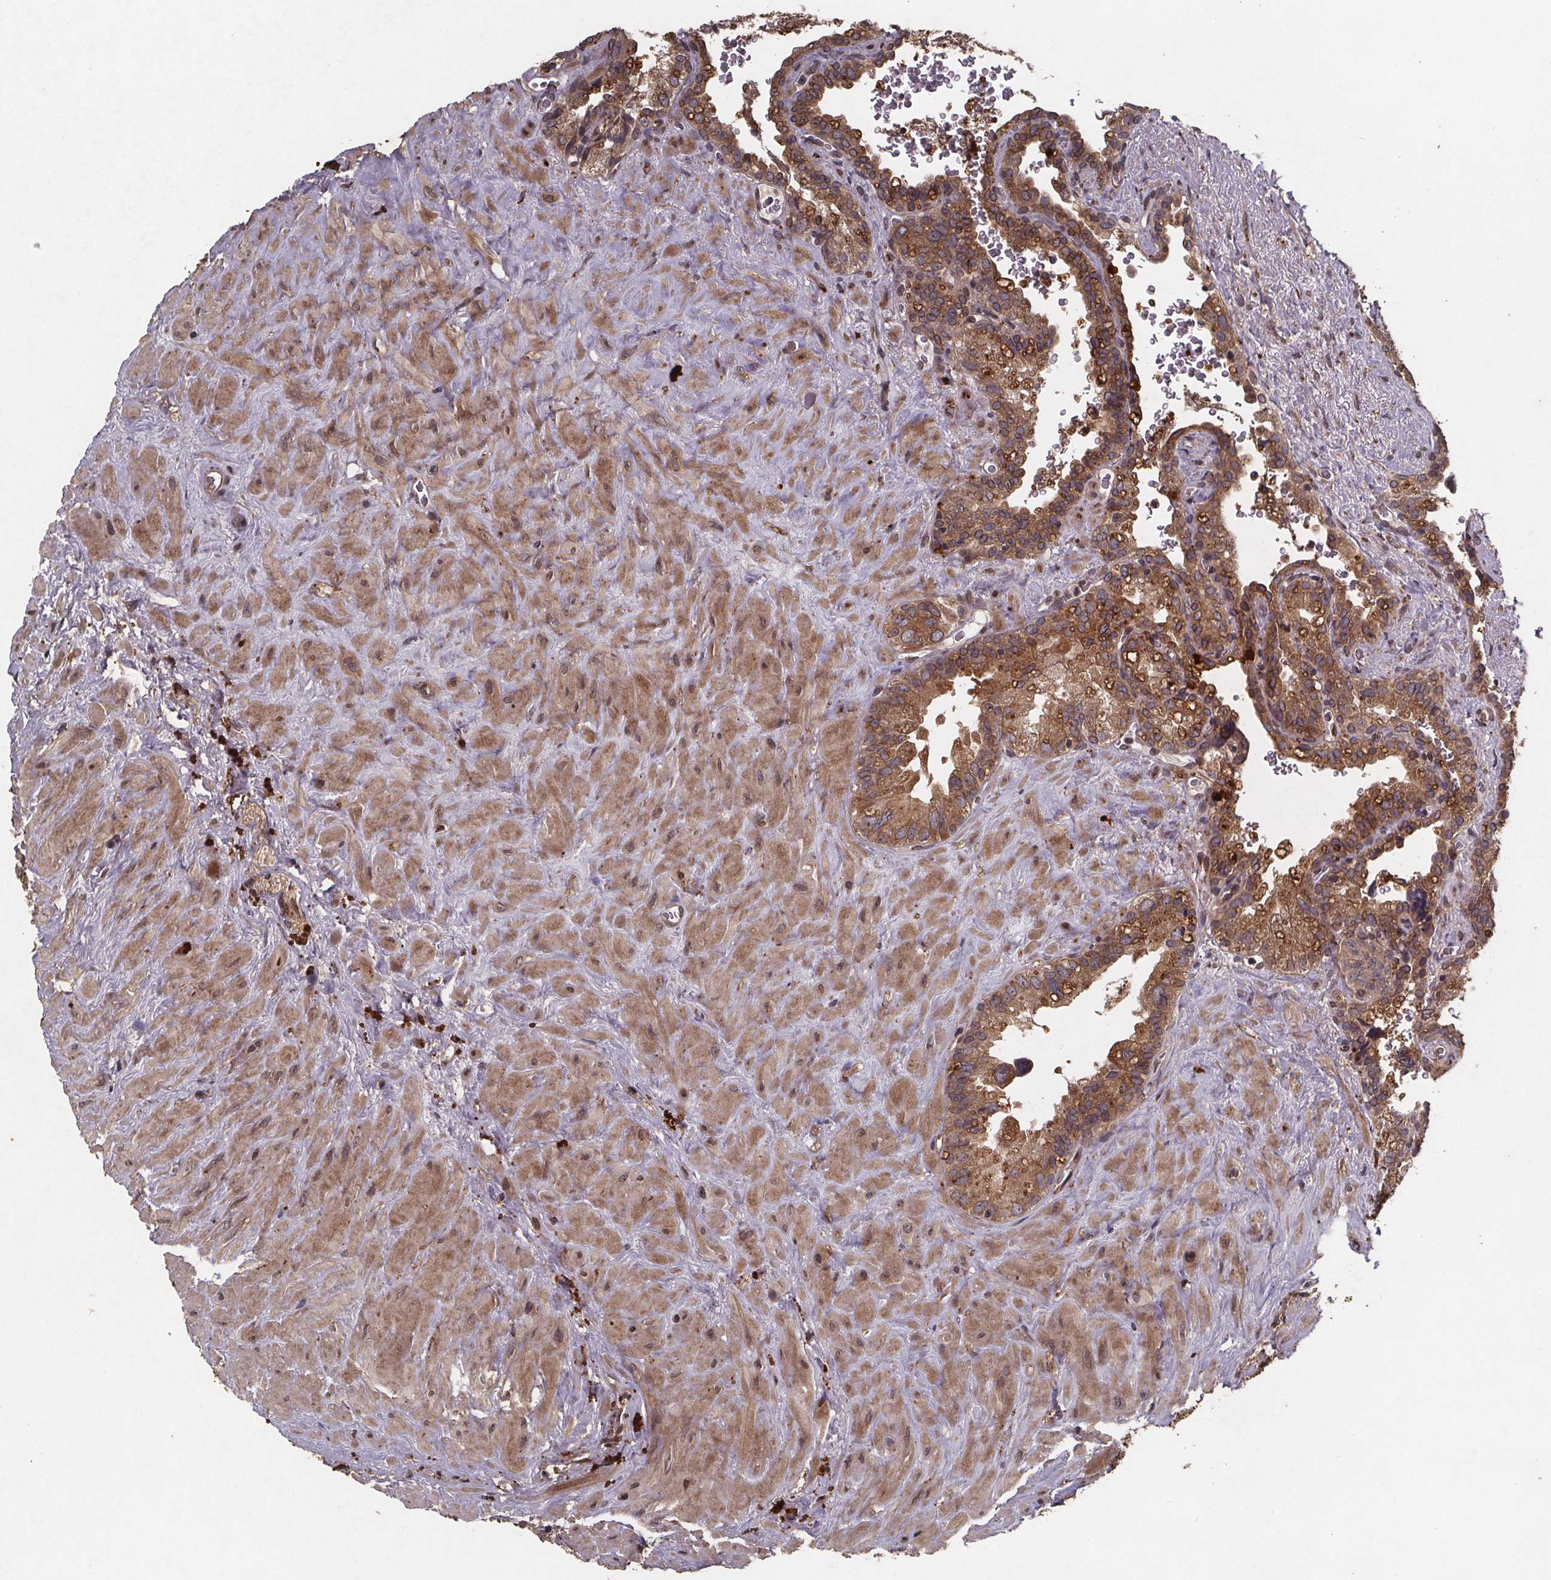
{"staining": {"intensity": "moderate", "quantity": ">75%", "location": "cytoplasmic/membranous"}, "tissue": "seminal vesicle", "cell_type": "Glandular cells", "image_type": "normal", "snomed": [{"axis": "morphology", "description": "Normal tissue, NOS"}, {"axis": "topography", "description": "Prostate"}, {"axis": "topography", "description": "Seminal veicle"}], "caption": "DAB immunohistochemical staining of unremarkable seminal vesicle shows moderate cytoplasmic/membranous protein expression in about >75% of glandular cells. Ihc stains the protein of interest in brown and the nuclei are stained blue.", "gene": "PIERCE2", "patient": {"sex": "male", "age": 71}}